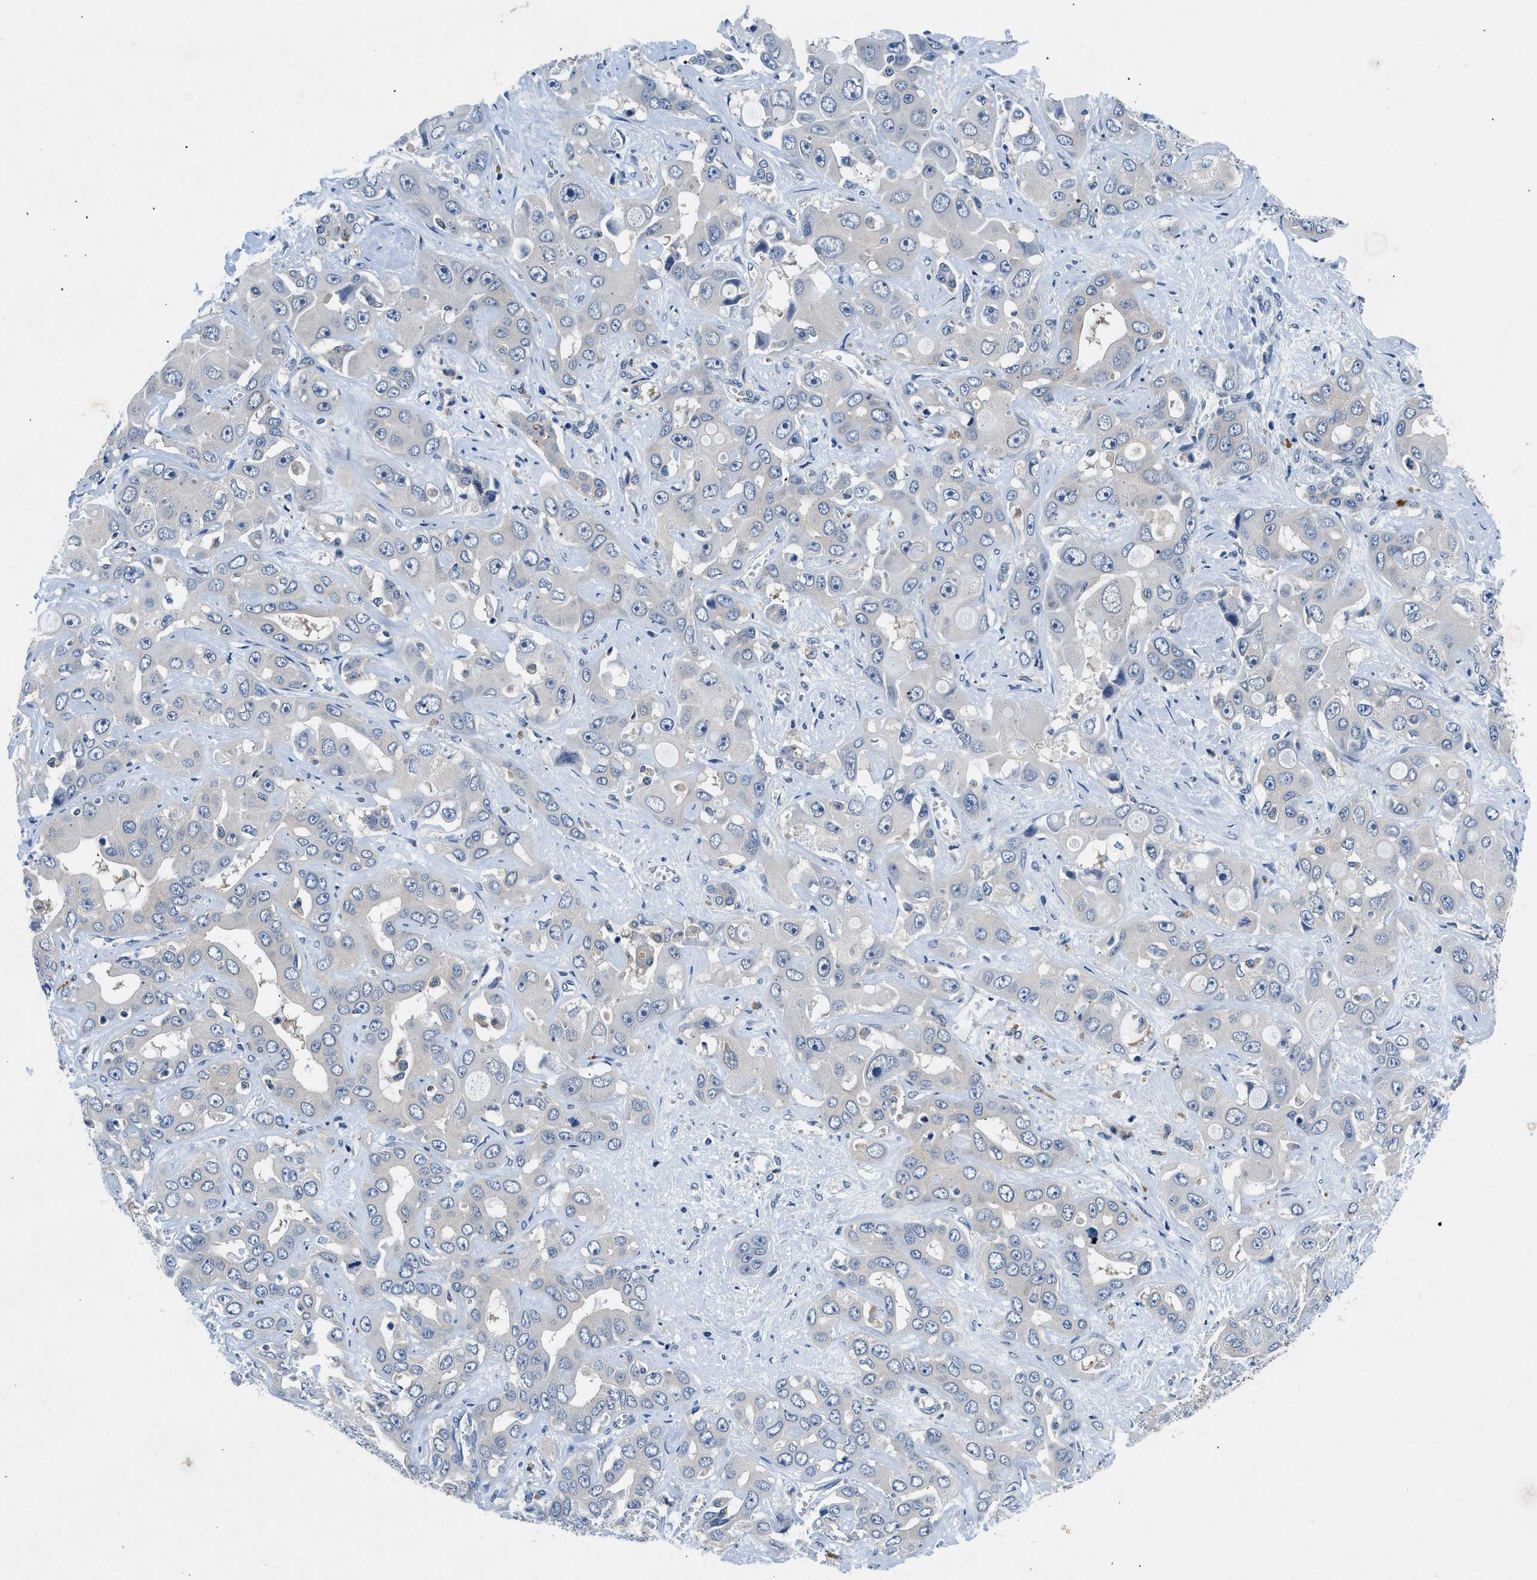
{"staining": {"intensity": "negative", "quantity": "none", "location": "none"}, "tissue": "liver cancer", "cell_type": "Tumor cells", "image_type": "cancer", "snomed": [{"axis": "morphology", "description": "Cholangiocarcinoma"}, {"axis": "topography", "description": "Liver"}], "caption": "Immunohistochemical staining of human liver cancer (cholangiocarcinoma) displays no significant expression in tumor cells.", "gene": "COPS2", "patient": {"sex": "female", "age": 52}}